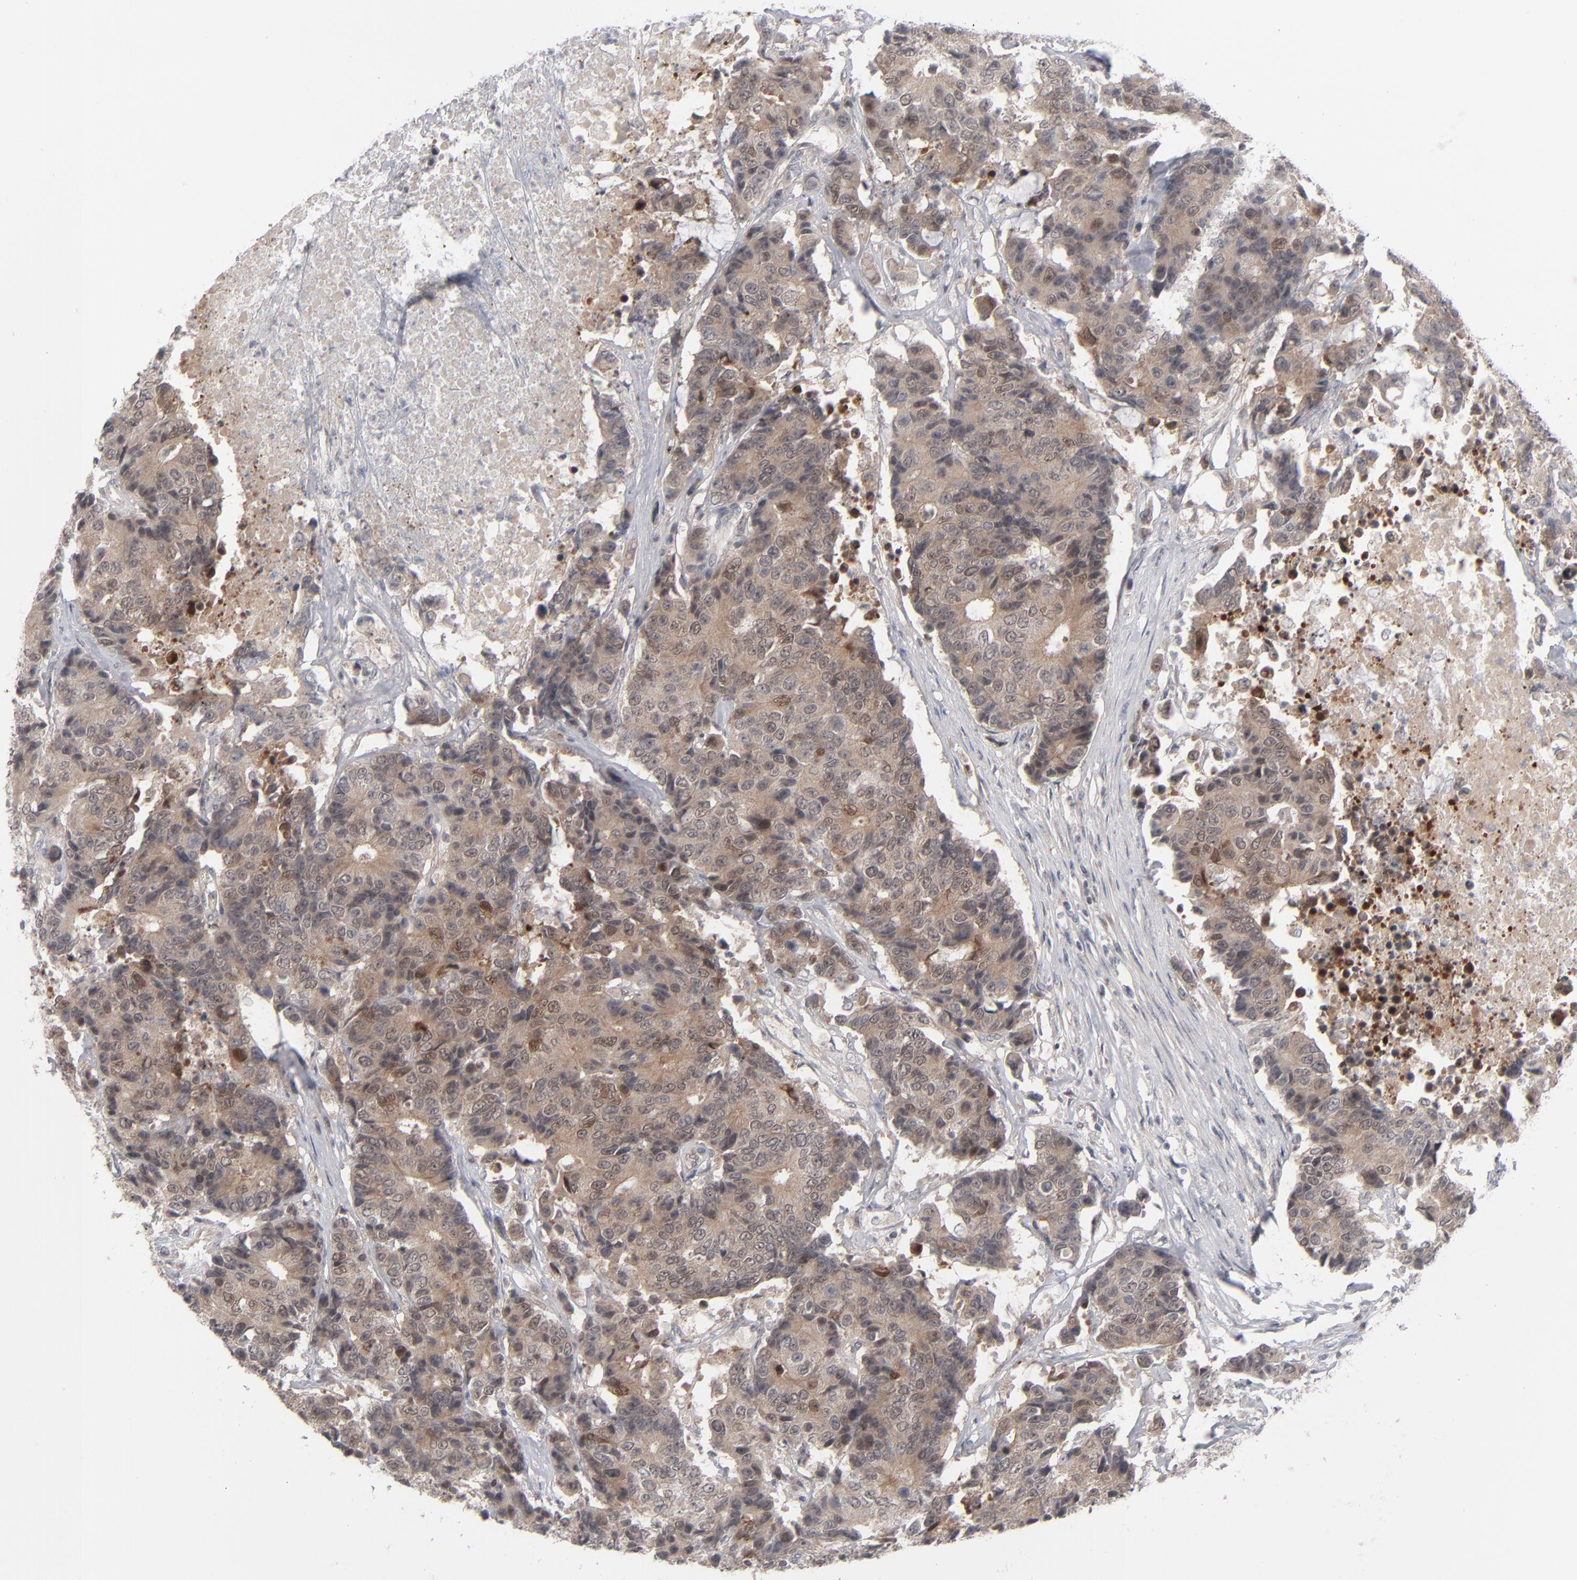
{"staining": {"intensity": "moderate", "quantity": ">75%", "location": "cytoplasmic/membranous,nuclear"}, "tissue": "colorectal cancer", "cell_type": "Tumor cells", "image_type": "cancer", "snomed": [{"axis": "morphology", "description": "Adenocarcinoma, NOS"}, {"axis": "topography", "description": "Colon"}], "caption": "There is medium levels of moderate cytoplasmic/membranous and nuclear expression in tumor cells of colorectal adenocarcinoma, as demonstrated by immunohistochemical staining (brown color).", "gene": "POF1B", "patient": {"sex": "female", "age": 86}}